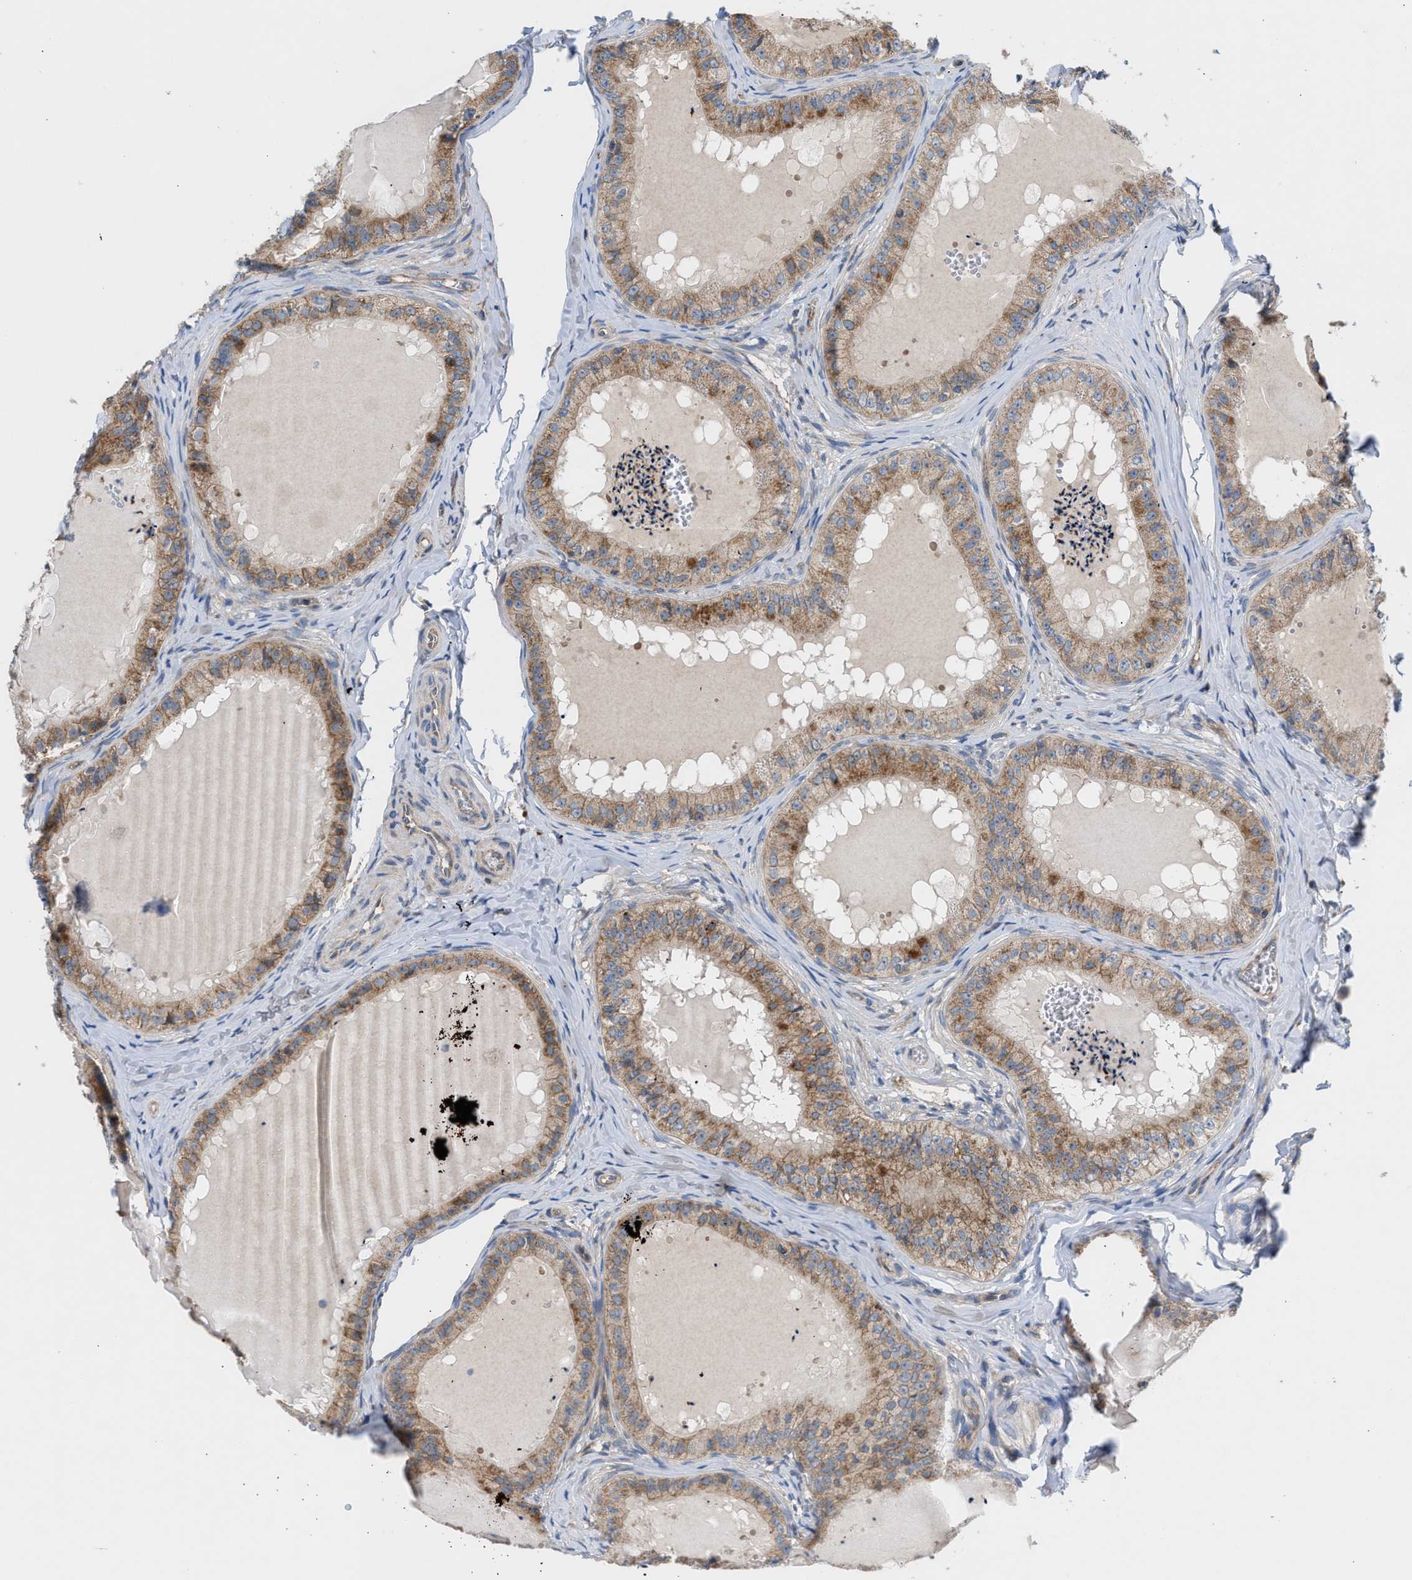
{"staining": {"intensity": "moderate", "quantity": ">75%", "location": "cytoplasmic/membranous"}, "tissue": "epididymis", "cell_type": "Glandular cells", "image_type": "normal", "snomed": [{"axis": "morphology", "description": "Normal tissue, NOS"}, {"axis": "topography", "description": "Epididymis"}], "caption": "This photomicrograph demonstrates immunohistochemistry staining of unremarkable epididymis, with medium moderate cytoplasmic/membranous staining in approximately >75% of glandular cells.", "gene": "OXSM", "patient": {"sex": "male", "age": 31}}